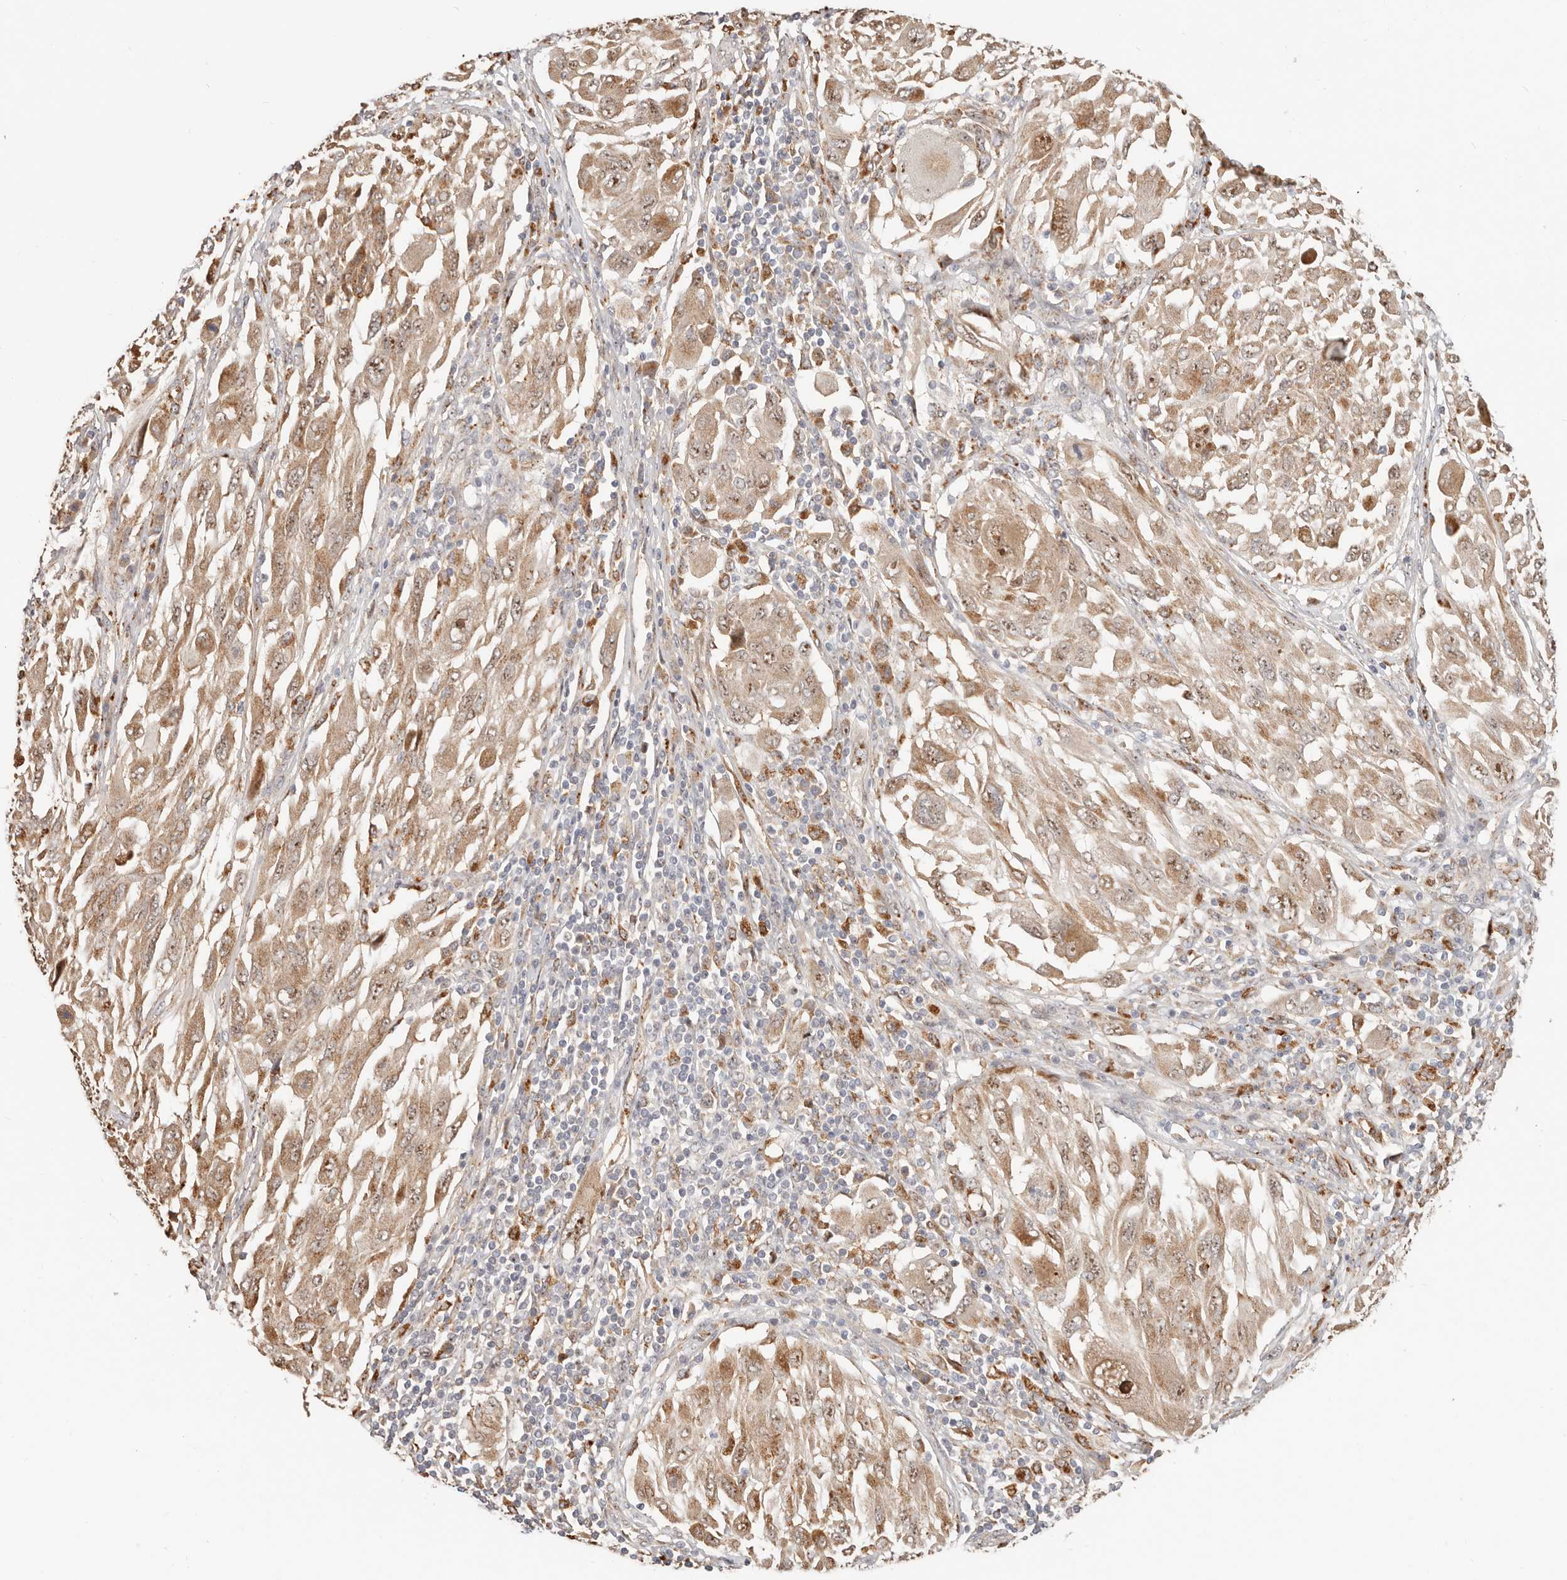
{"staining": {"intensity": "moderate", "quantity": ">75%", "location": "cytoplasmic/membranous,nuclear"}, "tissue": "melanoma", "cell_type": "Tumor cells", "image_type": "cancer", "snomed": [{"axis": "morphology", "description": "Malignant melanoma, NOS"}, {"axis": "topography", "description": "Skin"}], "caption": "Immunohistochemistry (IHC) of malignant melanoma reveals medium levels of moderate cytoplasmic/membranous and nuclear staining in about >75% of tumor cells.", "gene": "ZRANB1", "patient": {"sex": "female", "age": 91}}